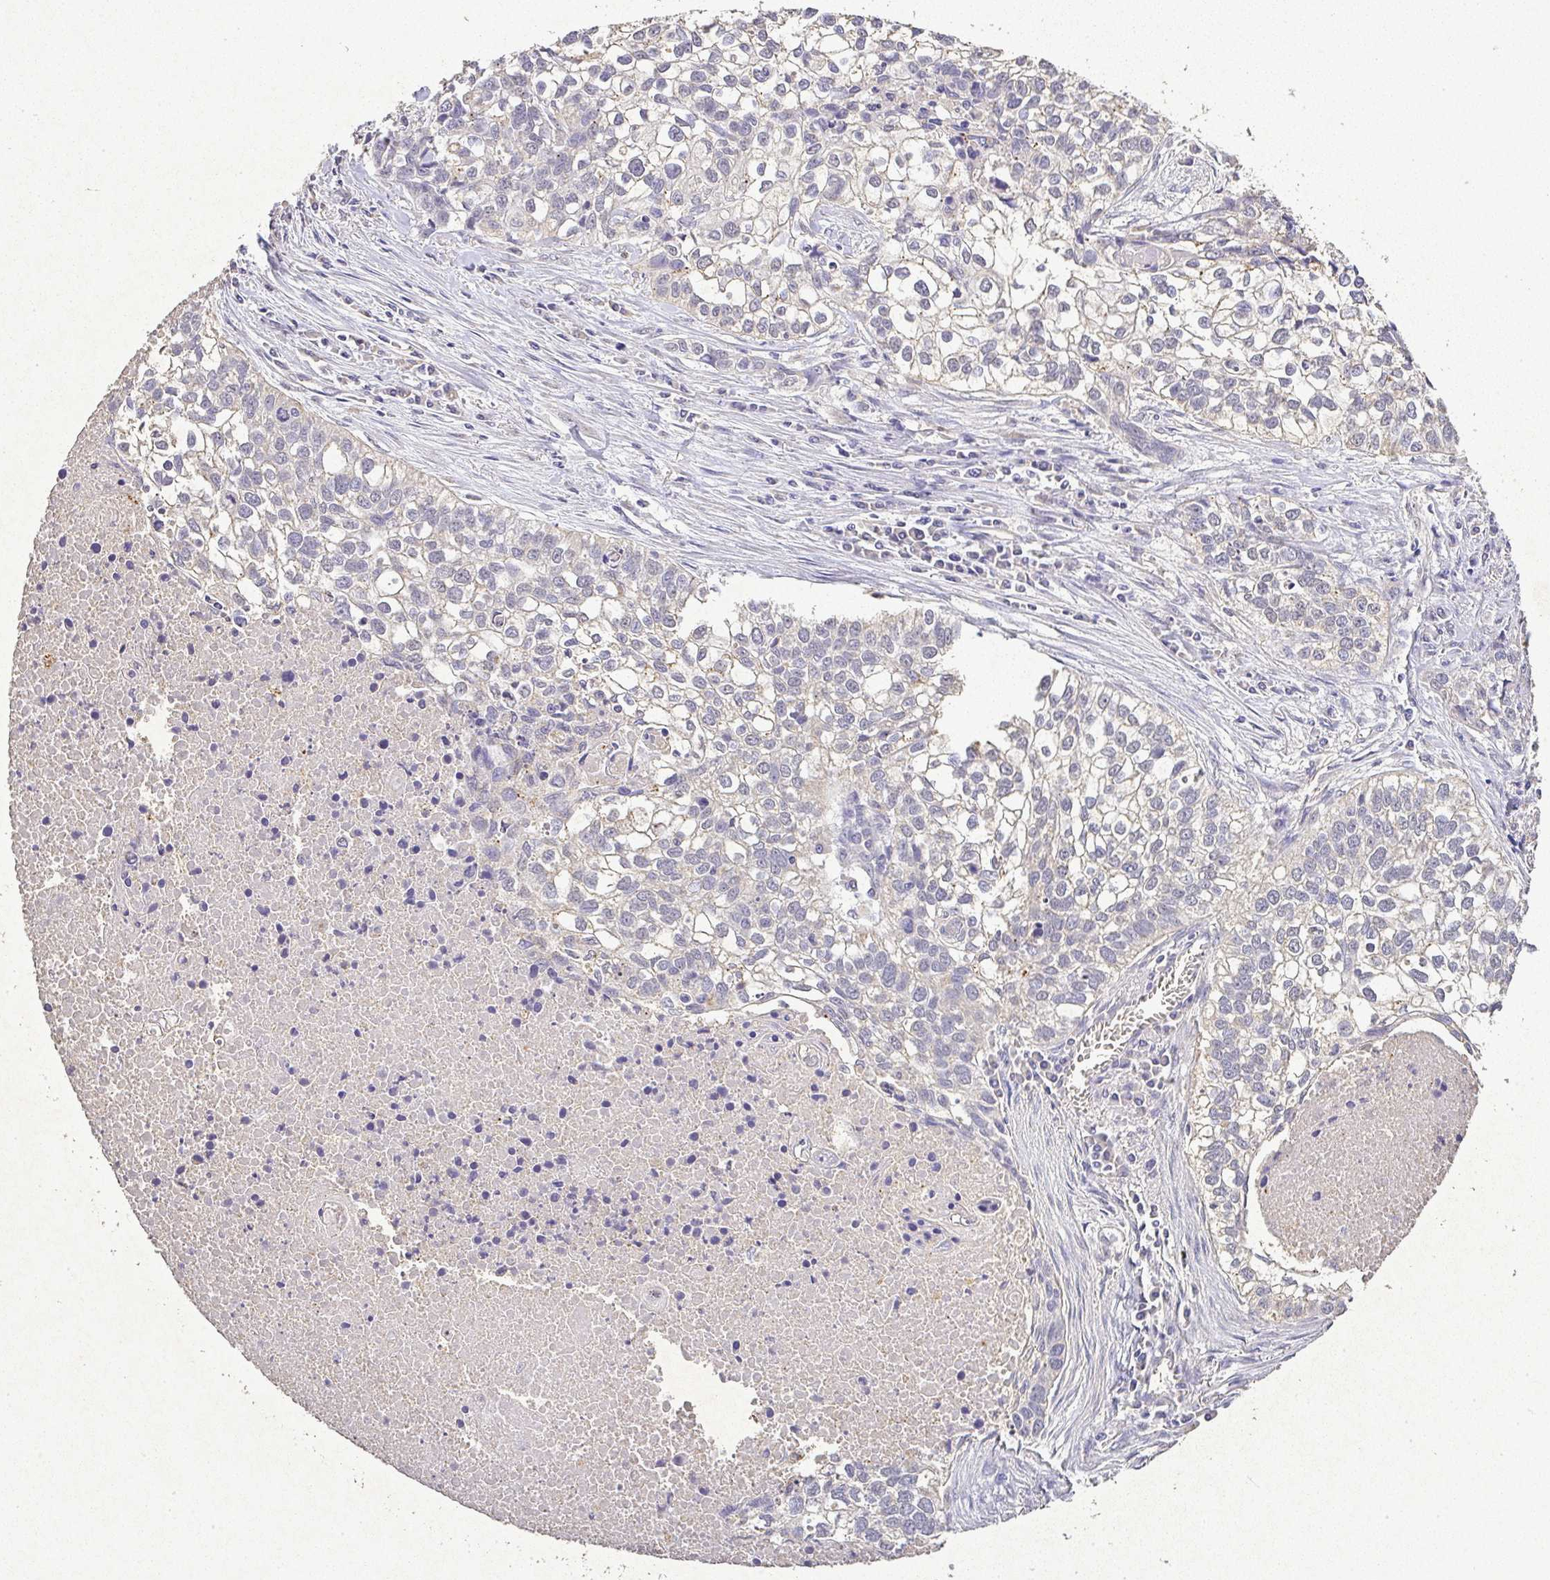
{"staining": {"intensity": "negative", "quantity": "none", "location": "none"}, "tissue": "lung cancer", "cell_type": "Tumor cells", "image_type": "cancer", "snomed": [{"axis": "morphology", "description": "Squamous cell carcinoma, NOS"}, {"axis": "topography", "description": "Lung"}], "caption": "The micrograph demonstrates no staining of tumor cells in lung cancer (squamous cell carcinoma).", "gene": "RPS2", "patient": {"sex": "male", "age": 74}}